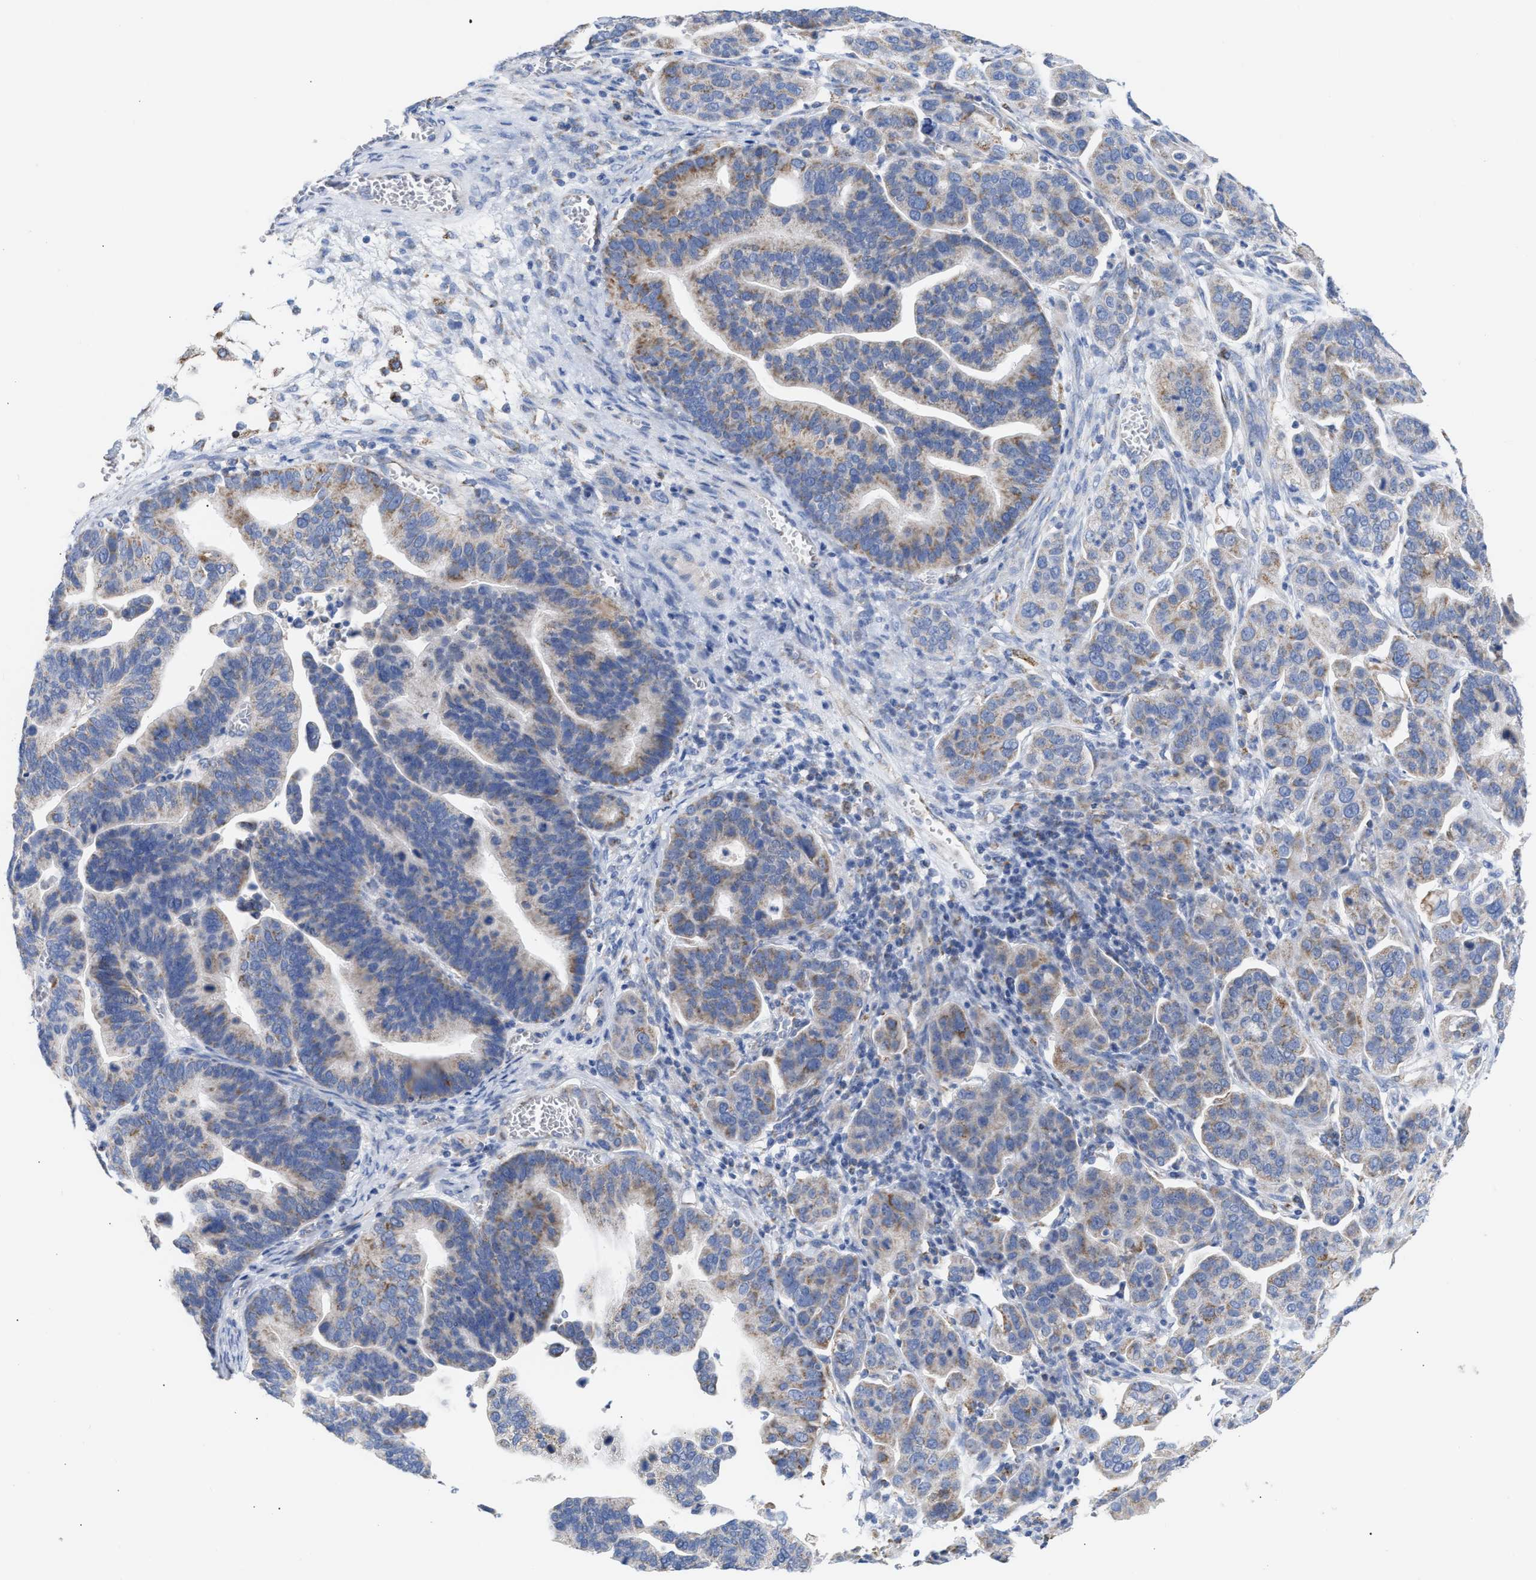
{"staining": {"intensity": "moderate", "quantity": "25%-75%", "location": "cytoplasmic/membranous"}, "tissue": "ovarian cancer", "cell_type": "Tumor cells", "image_type": "cancer", "snomed": [{"axis": "morphology", "description": "Cystadenocarcinoma, serous, NOS"}, {"axis": "topography", "description": "Ovary"}], "caption": "Ovarian cancer (serous cystadenocarcinoma) tissue demonstrates moderate cytoplasmic/membranous staining in about 25%-75% of tumor cells, visualized by immunohistochemistry. (DAB = brown stain, brightfield microscopy at high magnification).", "gene": "ACOT13", "patient": {"sex": "female", "age": 56}}